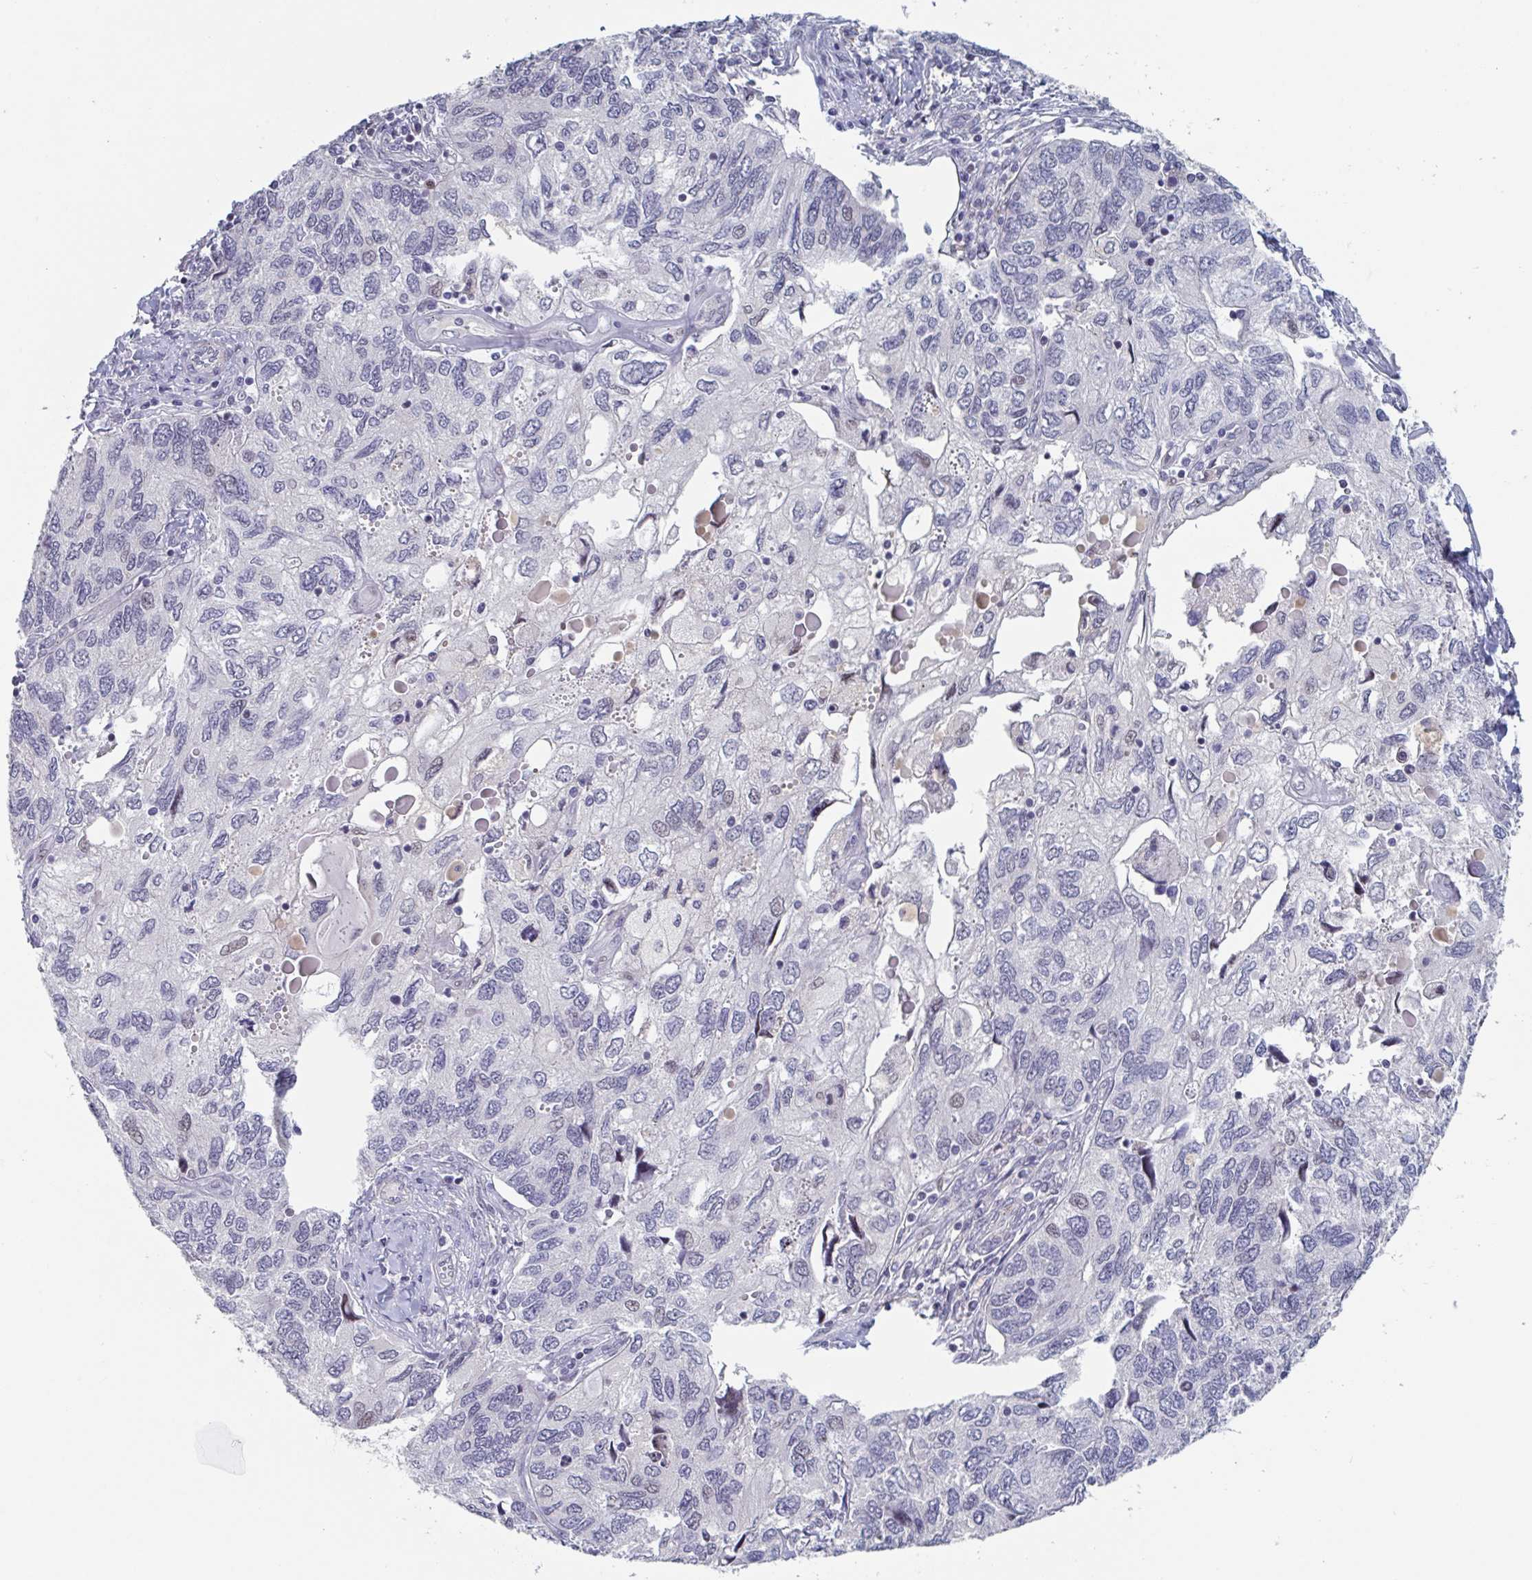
{"staining": {"intensity": "weak", "quantity": "<25%", "location": "nuclear"}, "tissue": "endometrial cancer", "cell_type": "Tumor cells", "image_type": "cancer", "snomed": [{"axis": "morphology", "description": "Carcinoma, NOS"}, {"axis": "topography", "description": "Uterus"}], "caption": "IHC of endometrial cancer (carcinoma) exhibits no positivity in tumor cells.", "gene": "RNF212", "patient": {"sex": "female", "age": 76}}